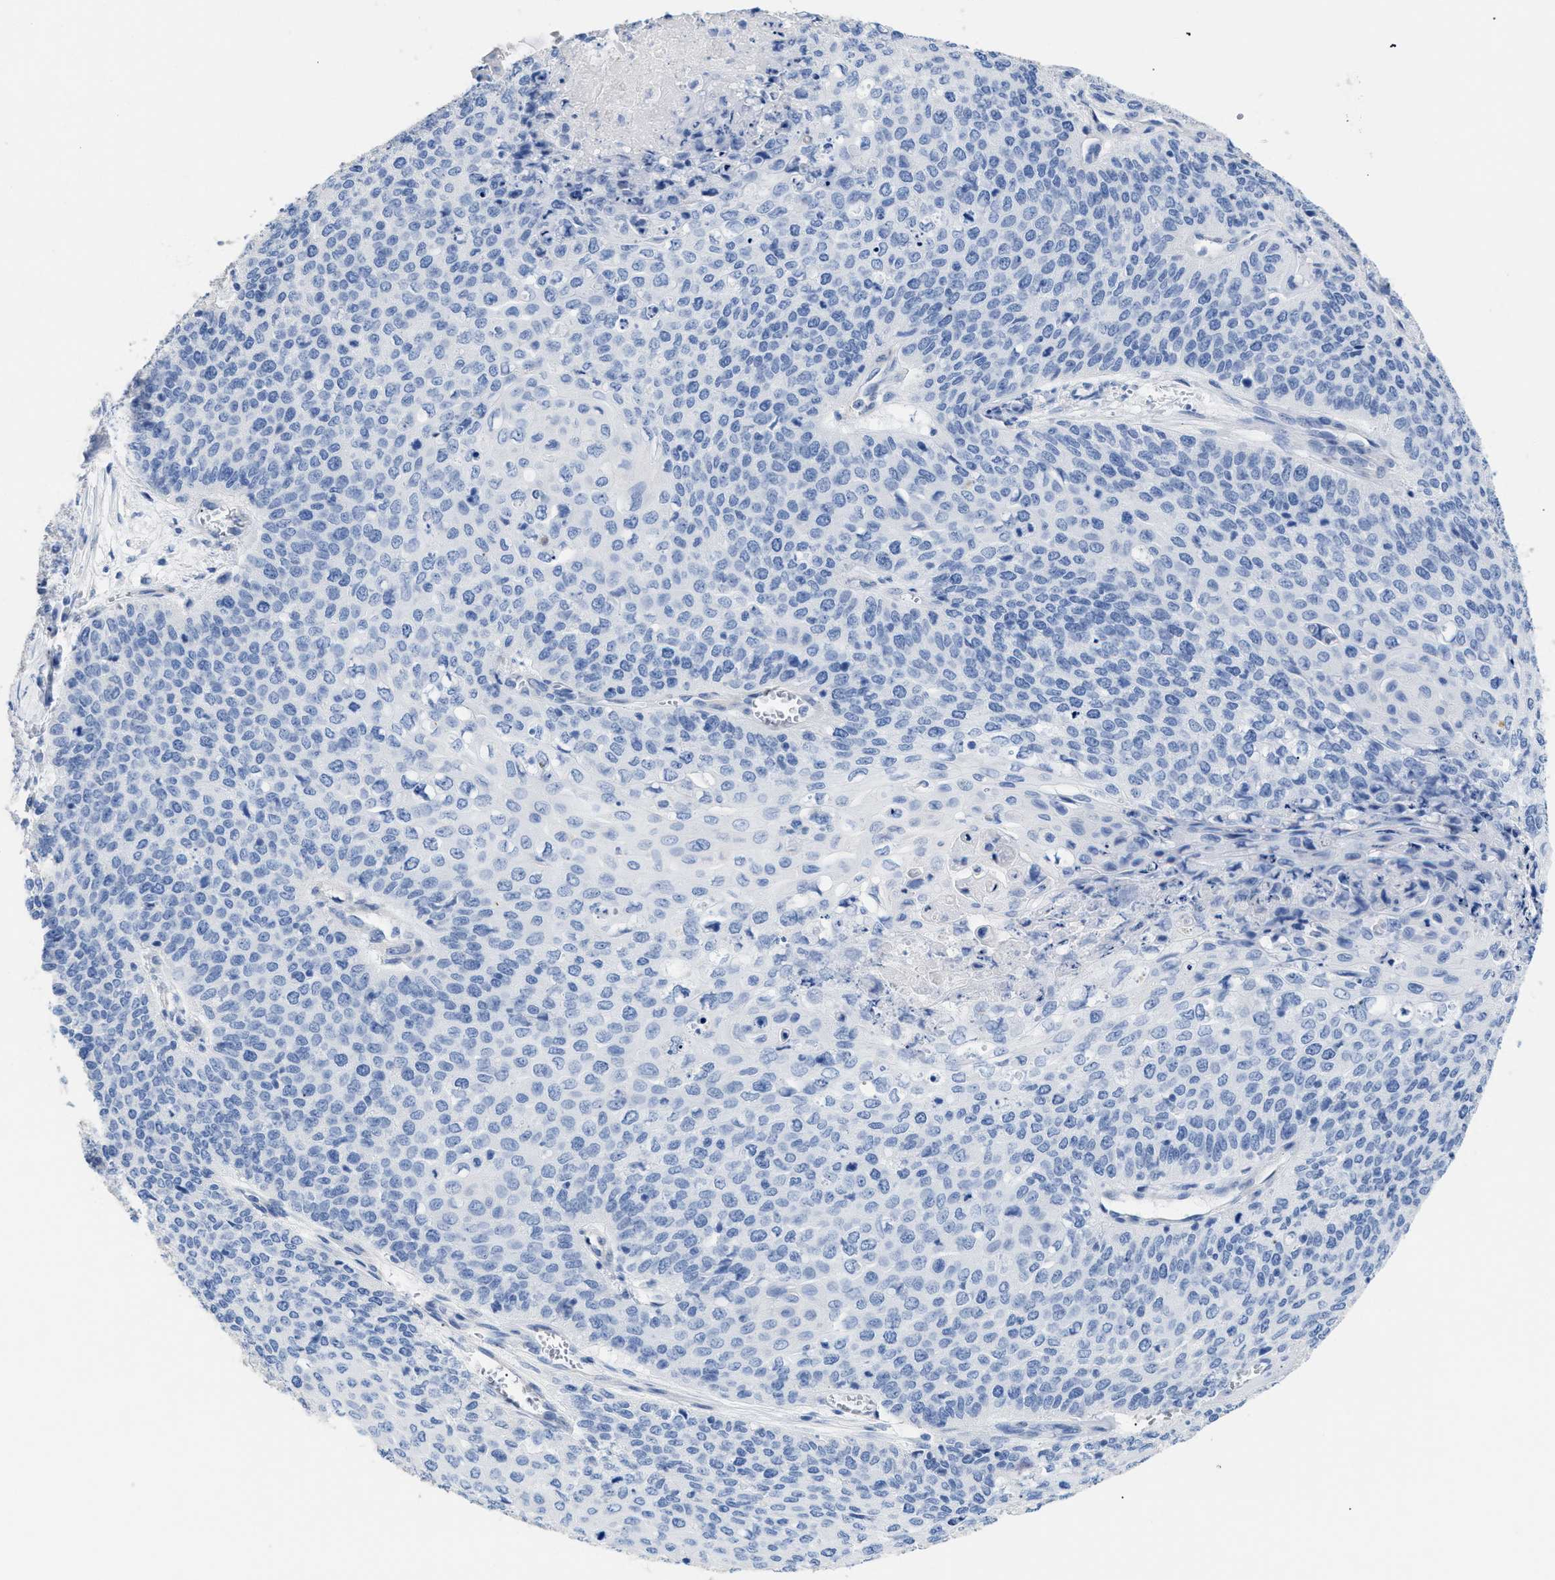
{"staining": {"intensity": "negative", "quantity": "none", "location": "none"}, "tissue": "cervical cancer", "cell_type": "Tumor cells", "image_type": "cancer", "snomed": [{"axis": "morphology", "description": "Squamous cell carcinoma, NOS"}, {"axis": "topography", "description": "Cervix"}], "caption": "Immunohistochemical staining of cervical cancer (squamous cell carcinoma) shows no significant positivity in tumor cells. The staining was performed using DAB (3,3'-diaminobenzidine) to visualize the protein expression in brown, while the nuclei were stained in blue with hematoxylin (Magnification: 20x).", "gene": "DLC1", "patient": {"sex": "female", "age": 39}}